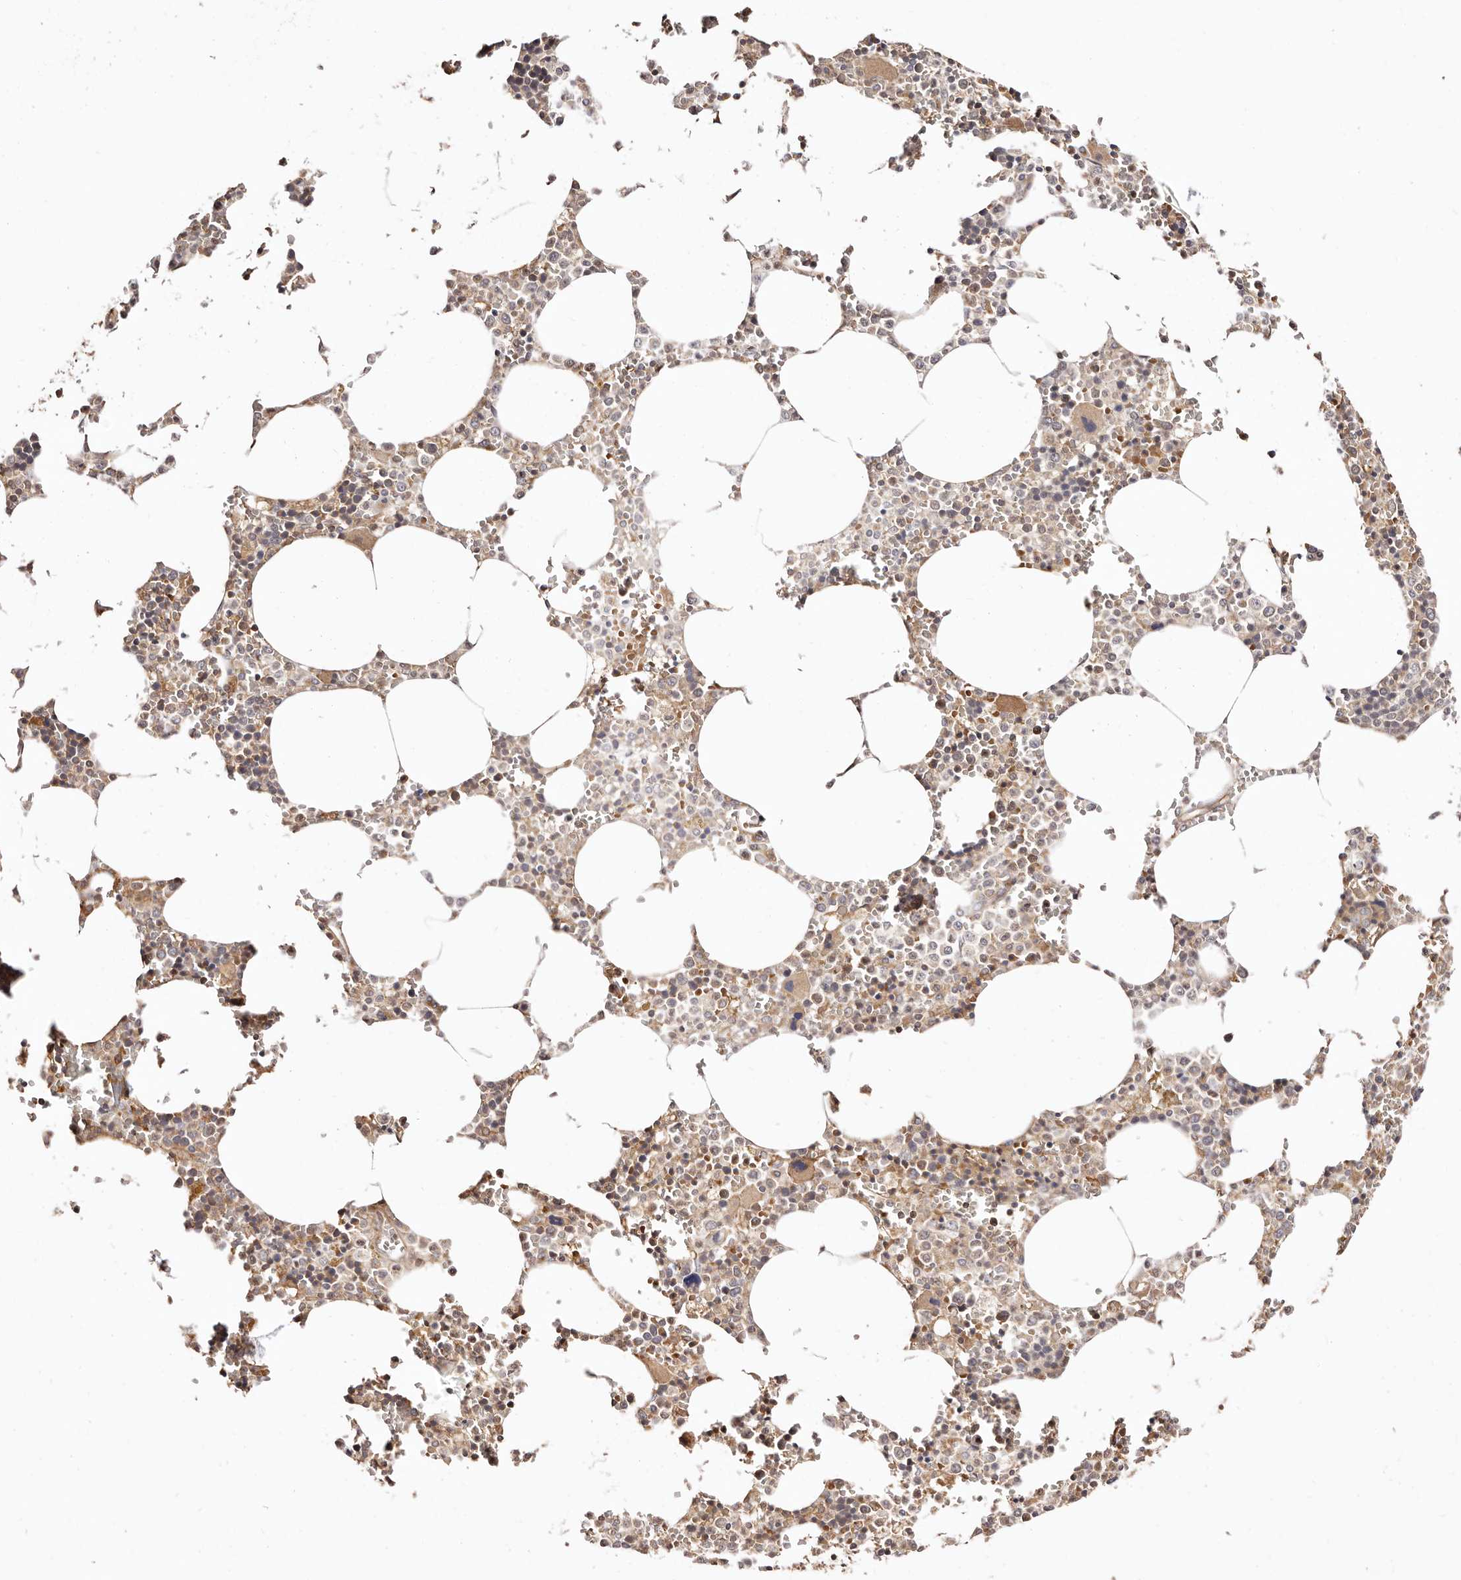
{"staining": {"intensity": "weak", "quantity": "25%-75%", "location": "cytoplasmic/membranous"}, "tissue": "bone marrow", "cell_type": "Hematopoietic cells", "image_type": "normal", "snomed": [{"axis": "morphology", "description": "Normal tissue, NOS"}, {"axis": "topography", "description": "Bone marrow"}], "caption": "Weak cytoplasmic/membranous staining for a protein is appreciated in approximately 25%-75% of hematopoietic cells of benign bone marrow using IHC.", "gene": "MAPK1", "patient": {"sex": "male", "age": 70}}